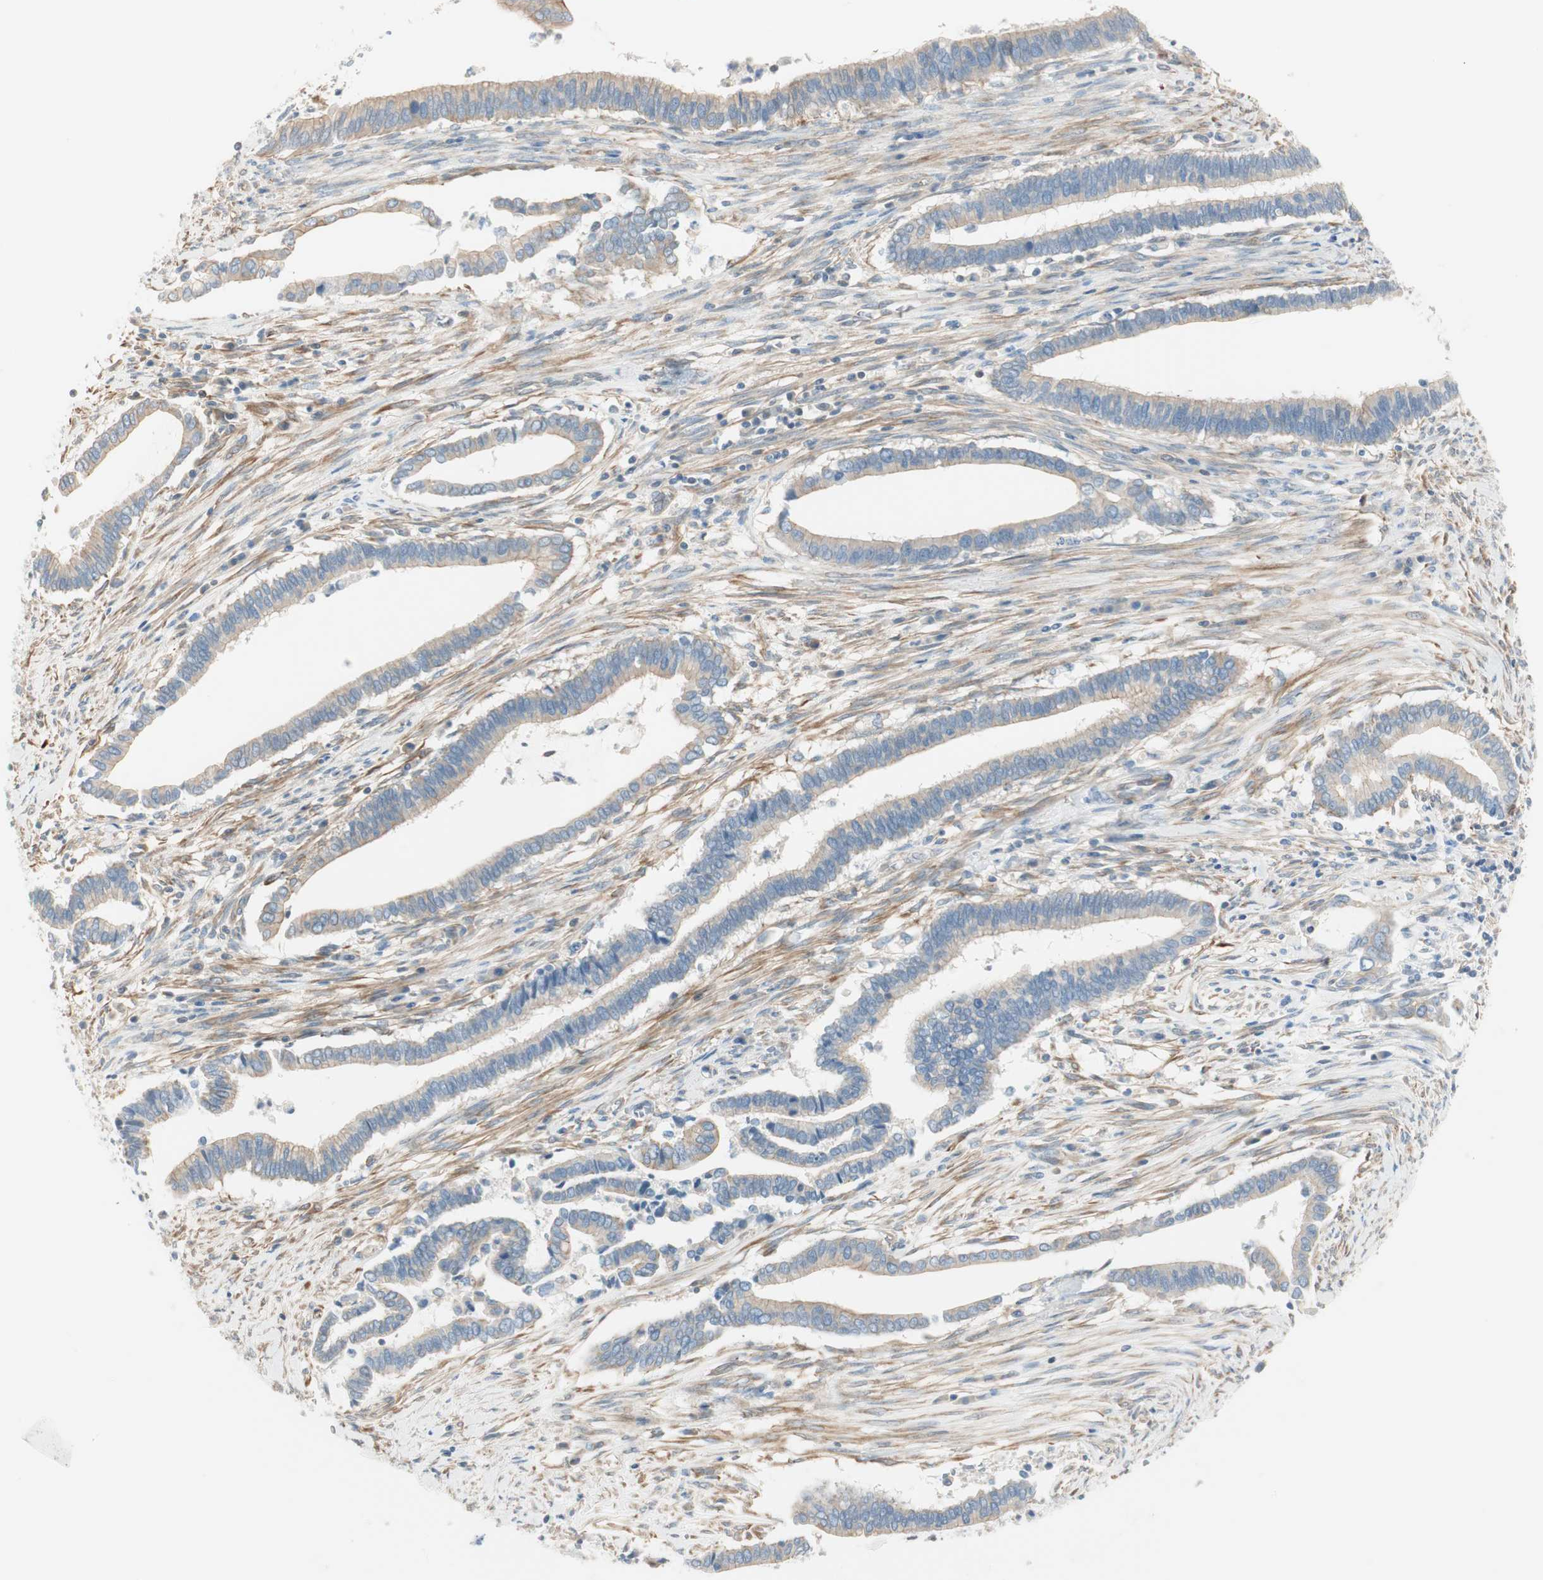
{"staining": {"intensity": "weak", "quantity": ">75%", "location": "cytoplasmic/membranous"}, "tissue": "cervical cancer", "cell_type": "Tumor cells", "image_type": "cancer", "snomed": [{"axis": "morphology", "description": "Adenocarcinoma, NOS"}, {"axis": "topography", "description": "Cervix"}], "caption": "Immunohistochemistry staining of cervical adenocarcinoma, which displays low levels of weak cytoplasmic/membranous positivity in approximately >75% of tumor cells indicating weak cytoplasmic/membranous protein expression. The staining was performed using DAB (brown) for protein detection and nuclei were counterstained in hematoxylin (blue).", "gene": "CDK3", "patient": {"sex": "female", "age": 44}}